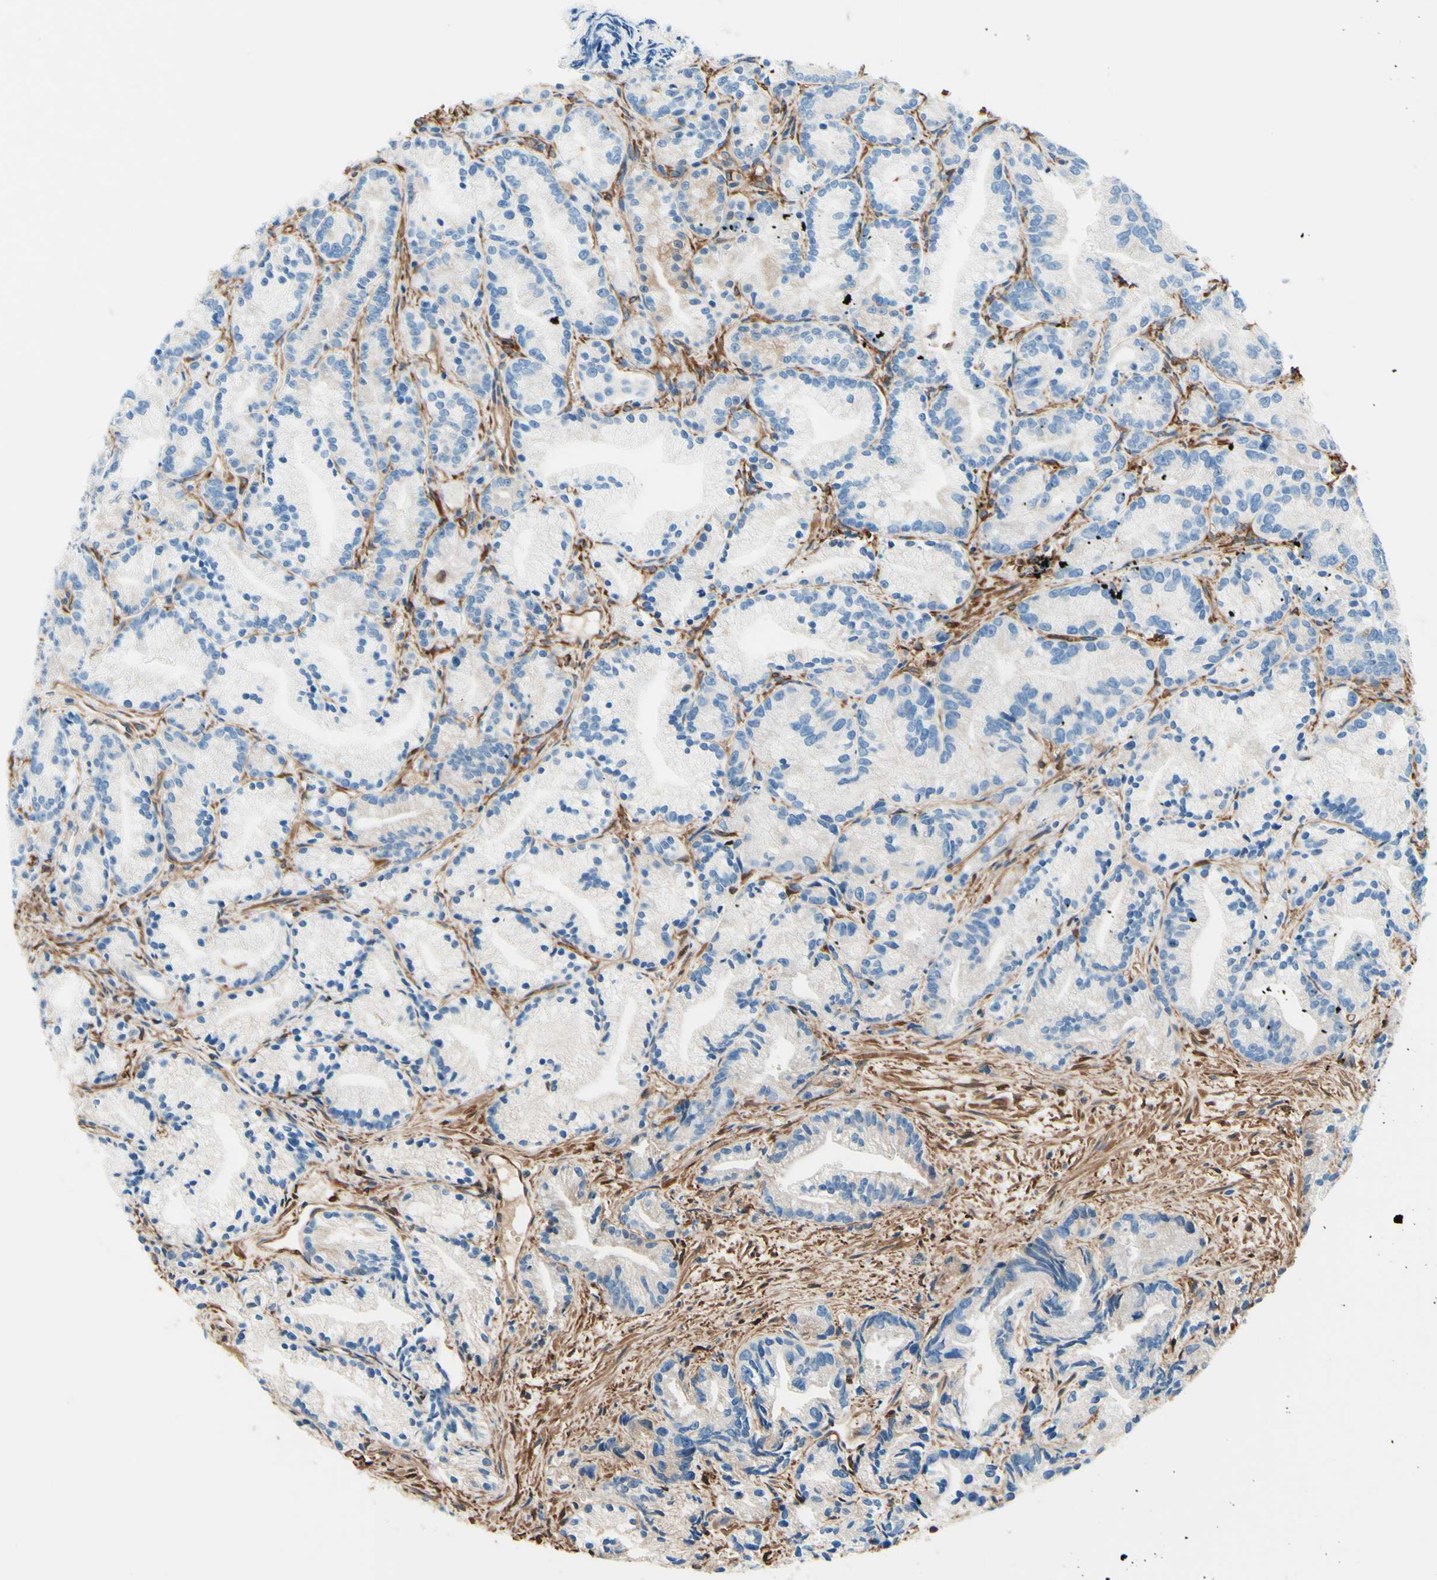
{"staining": {"intensity": "negative", "quantity": "none", "location": "none"}, "tissue": "prostate cancer", "cell_type": "Tumor cells", "image_type": "cancer", "snomed": [{"axis": "morphology", "description": "Adenocarcinoma, Low grade"}, {"axis": "topography", "description": "Prostate"}], "caption": "Prostate cancer stained for a protein using immunohistochemistry (IHC) displays no positivity tumor cells.", "gene": "DPYSL3", "patient": {"sex": "male", "age": 89}}